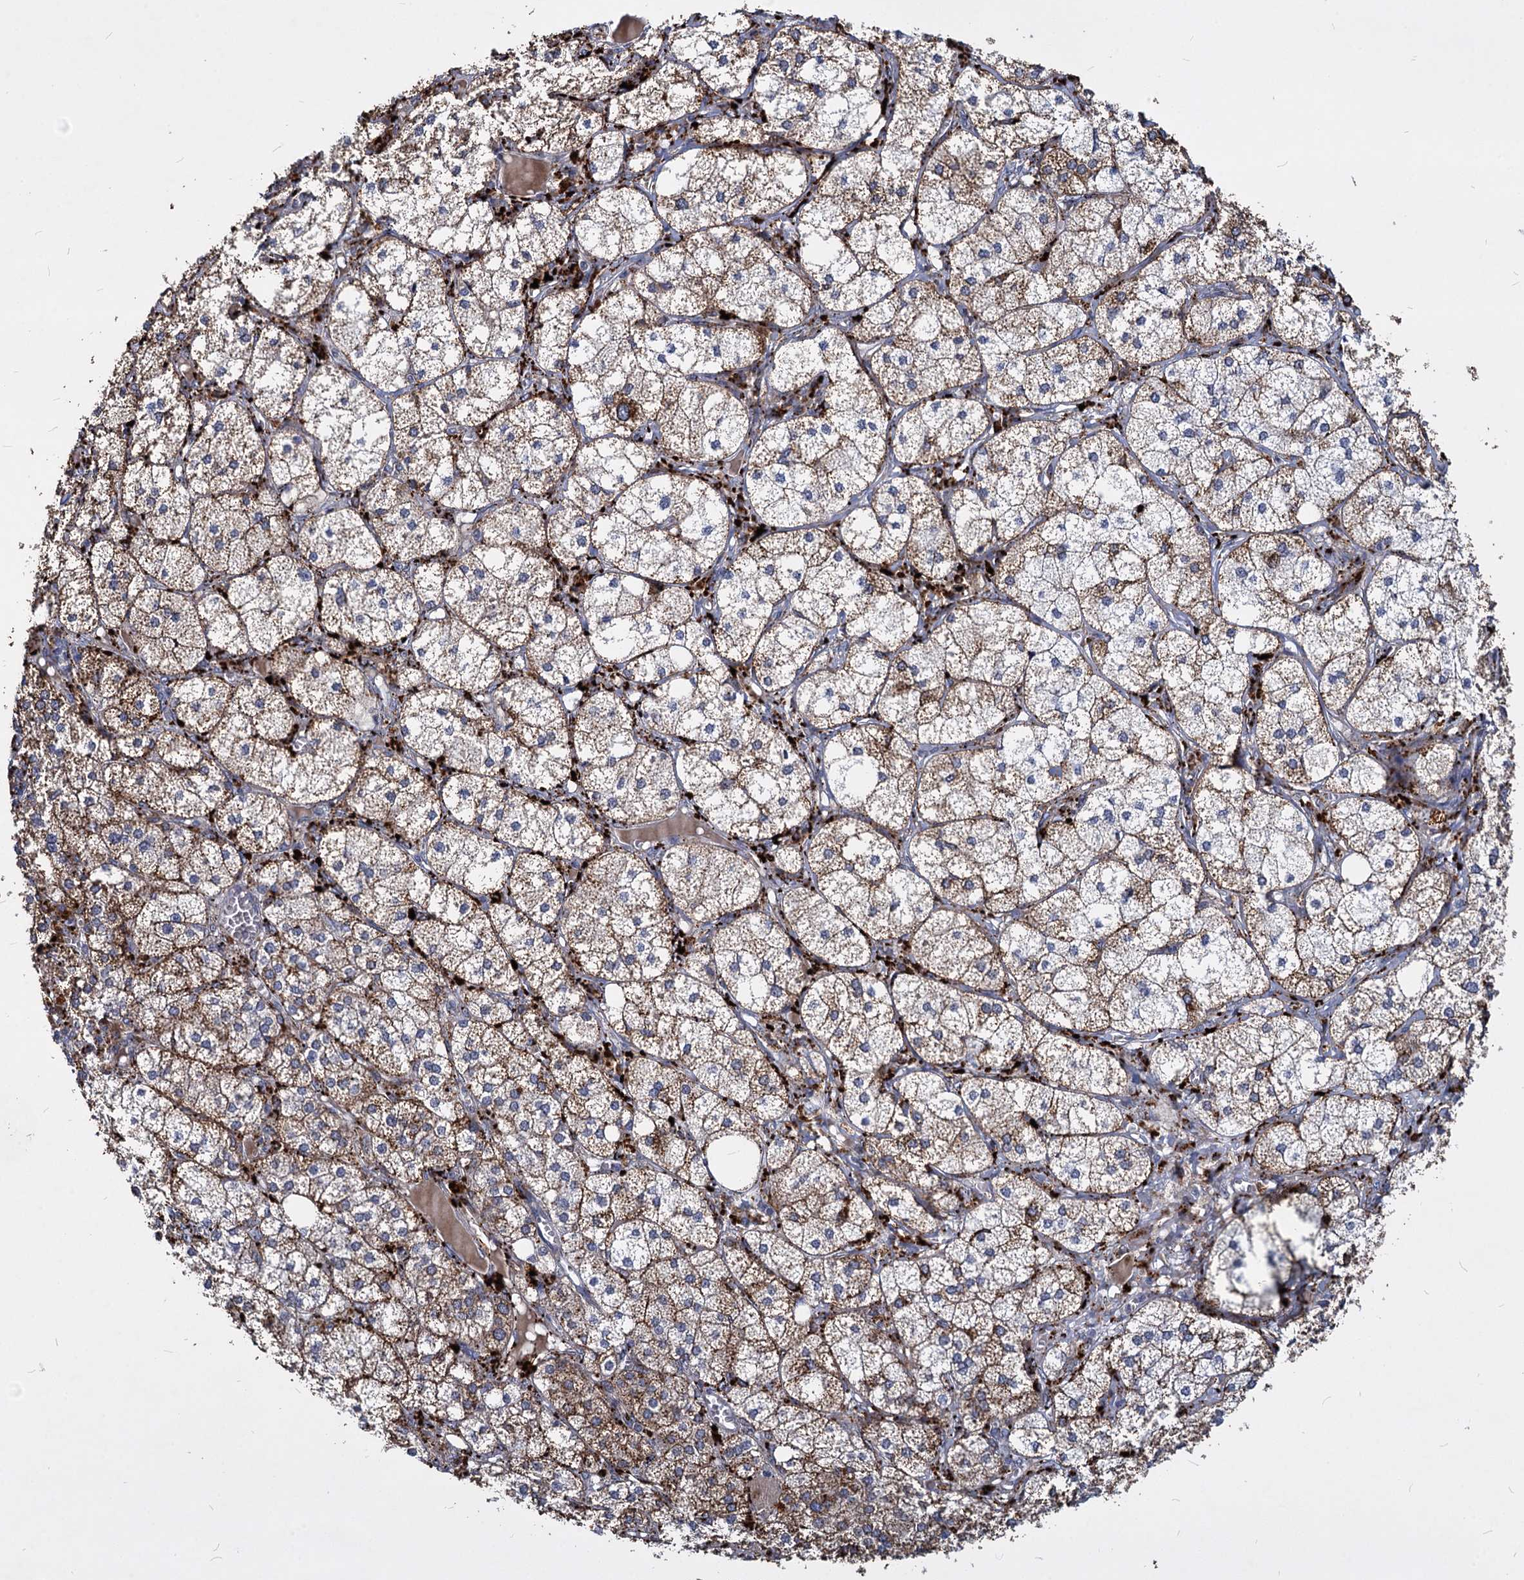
{"staining": {"intensity": "moderate", "quantity": ">75%", "location": "cytoplasmic/membranous"}, "tissue": "adrenal gland", "cell_type": "Glandular cells", "image_type": "normal", "snomed": [{"axis": "morphology", "description": "Normal tissue, NOS"}, {"axis": "topography", "description": "Adrenal gland"}], "caption": "This photomicrograph reveals immunohistochemistry (IHC) staining of benign adrenal gland, with medium moderate cytoplasmic/membranous positivity in about >75% of glandular cells.", "gene": "C11orf86", "patient": {"sex": "female", "age": 61}}